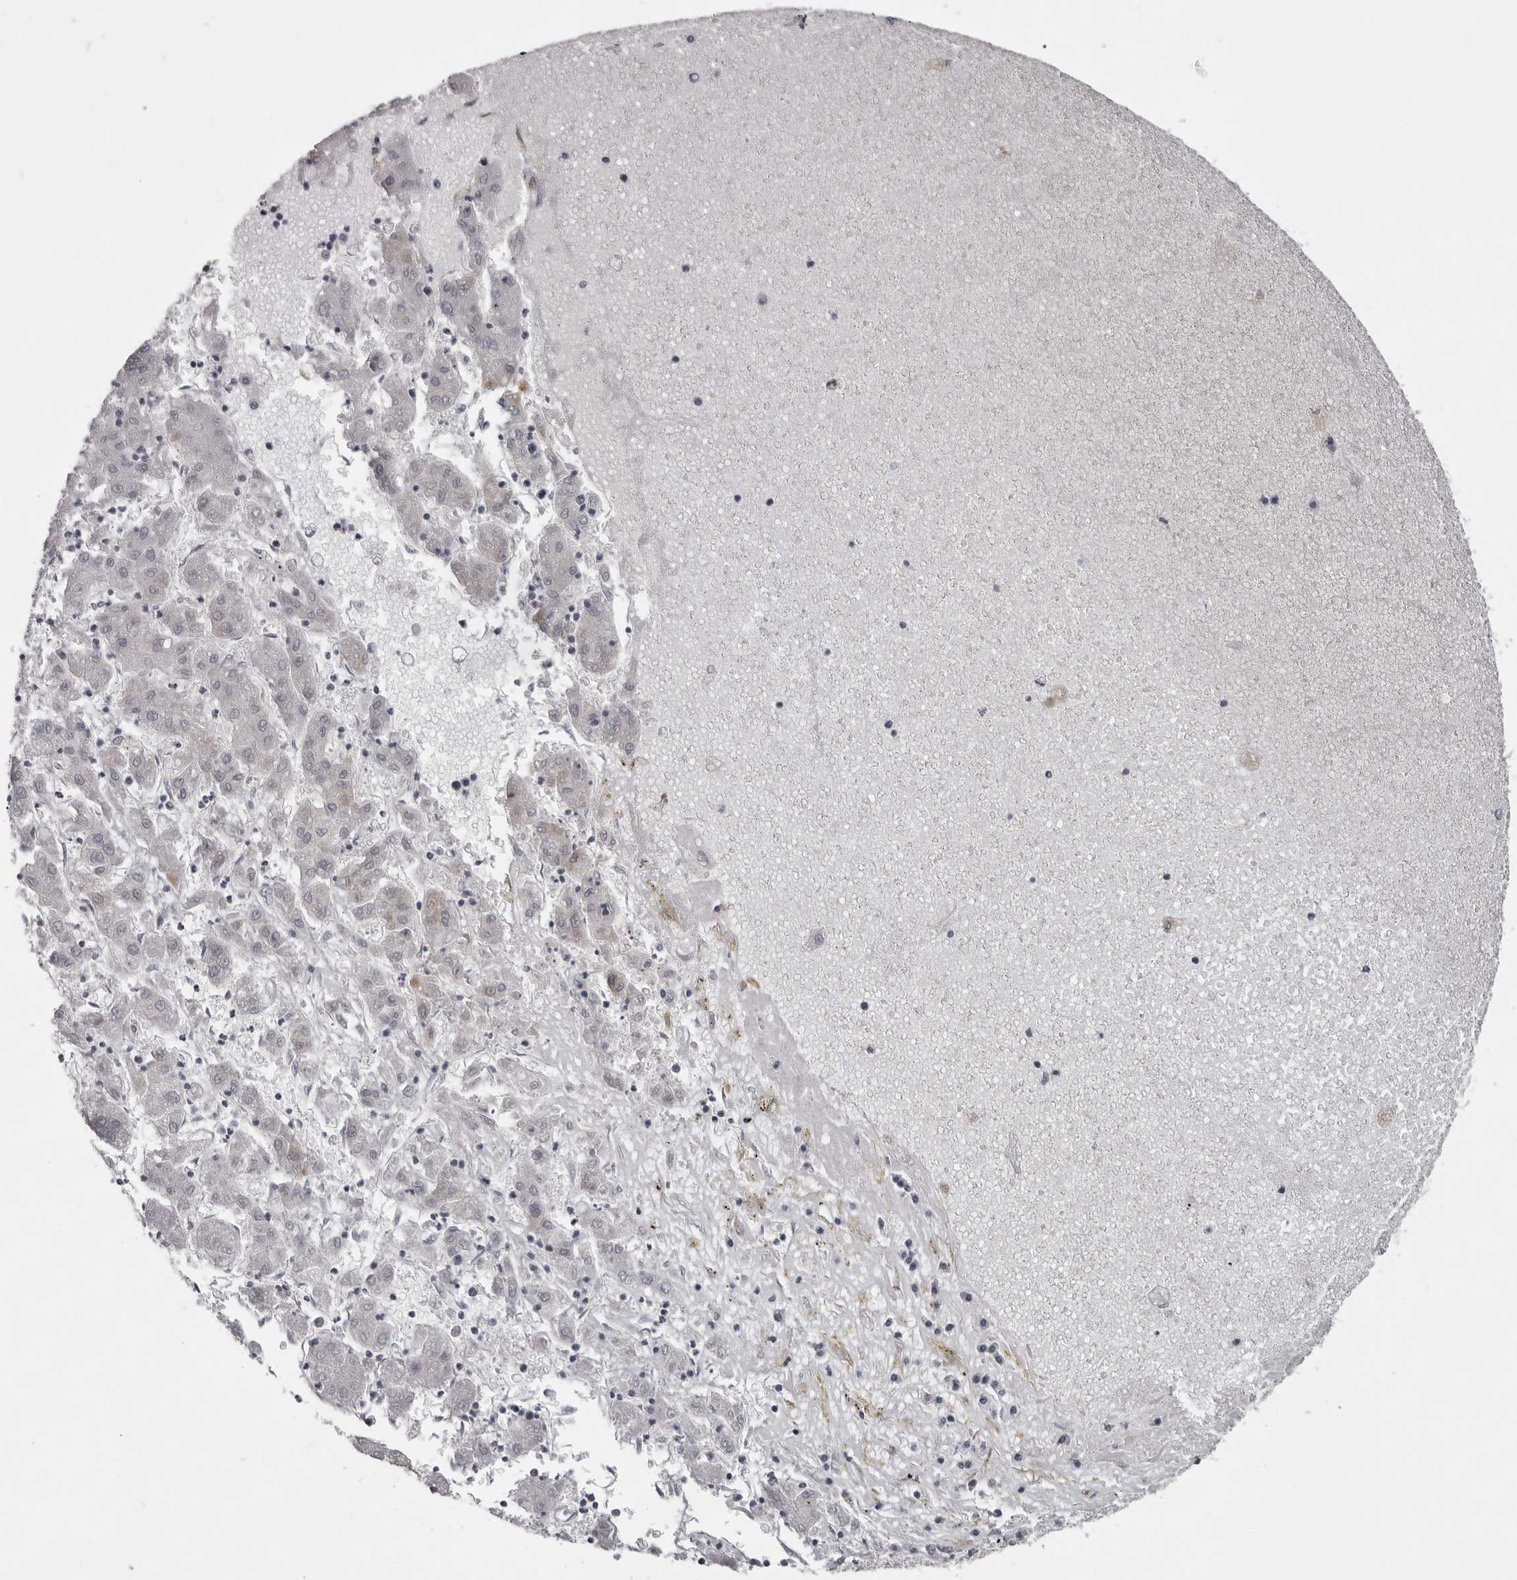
{"staining": {"intensity": "negative", "quantity": "none", "location": "none"}, "tissue": "liver cancer", "cell_type": "Tumor cells", "image_type": "cancer", "snomed": [{"axis": "morphology", "description": "Carcinoma, Hepatocellular, NOS"}, {"axis": "topography", "description": "Liver"}], "caption": "IHC image of hepatocellular carcinoma (liver) stained for a protein (brown), which displays no positivity in tumor cells.", "gene": "NUDT18", "patient": {"sex": "male", "age": 72}}